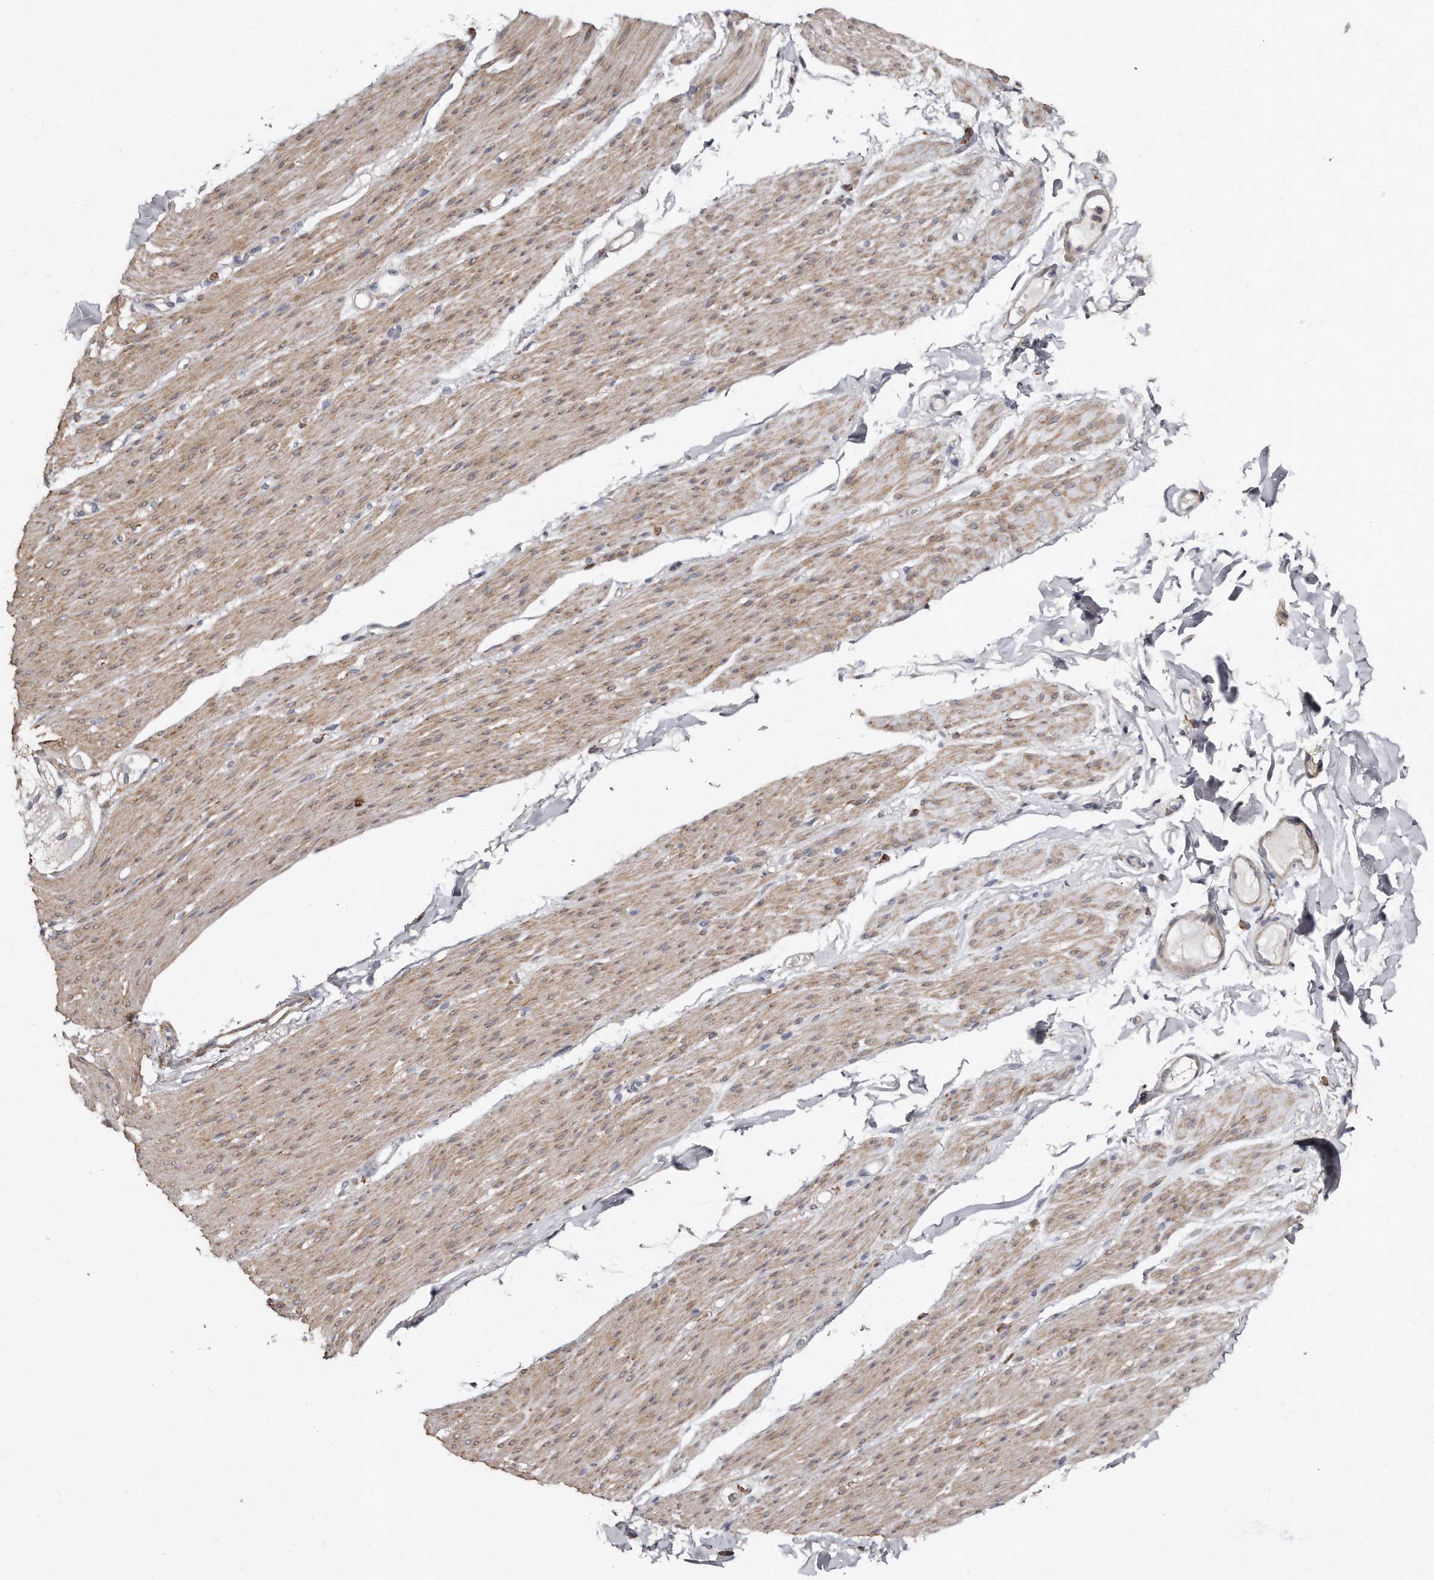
{"staining": {"intensity": "moderate", "quantity": "25%-75%", "location": "cytoplasmic/membranous"}, "tissue": "smooth muscle", "cell_type": "Smooth muscle cells", "image_type": "normal", "snomed": [{"axis": "morphology", "description": "Normal tissue, NOS"}, {"axis": "topography", "description": "Colon"}, {"axis": "topography", "description": "Peripheral nerve tissue"}], "caption": "Moderate cytoplasmic/membranous expression is present in about 25%-75% of smooth muscle cells in normal smooth muscle. The protein is shown in brown color, while the nuclei are stained blue.", "gene": "LMOD1", "patient": {"sex": "female", "age": 61}}